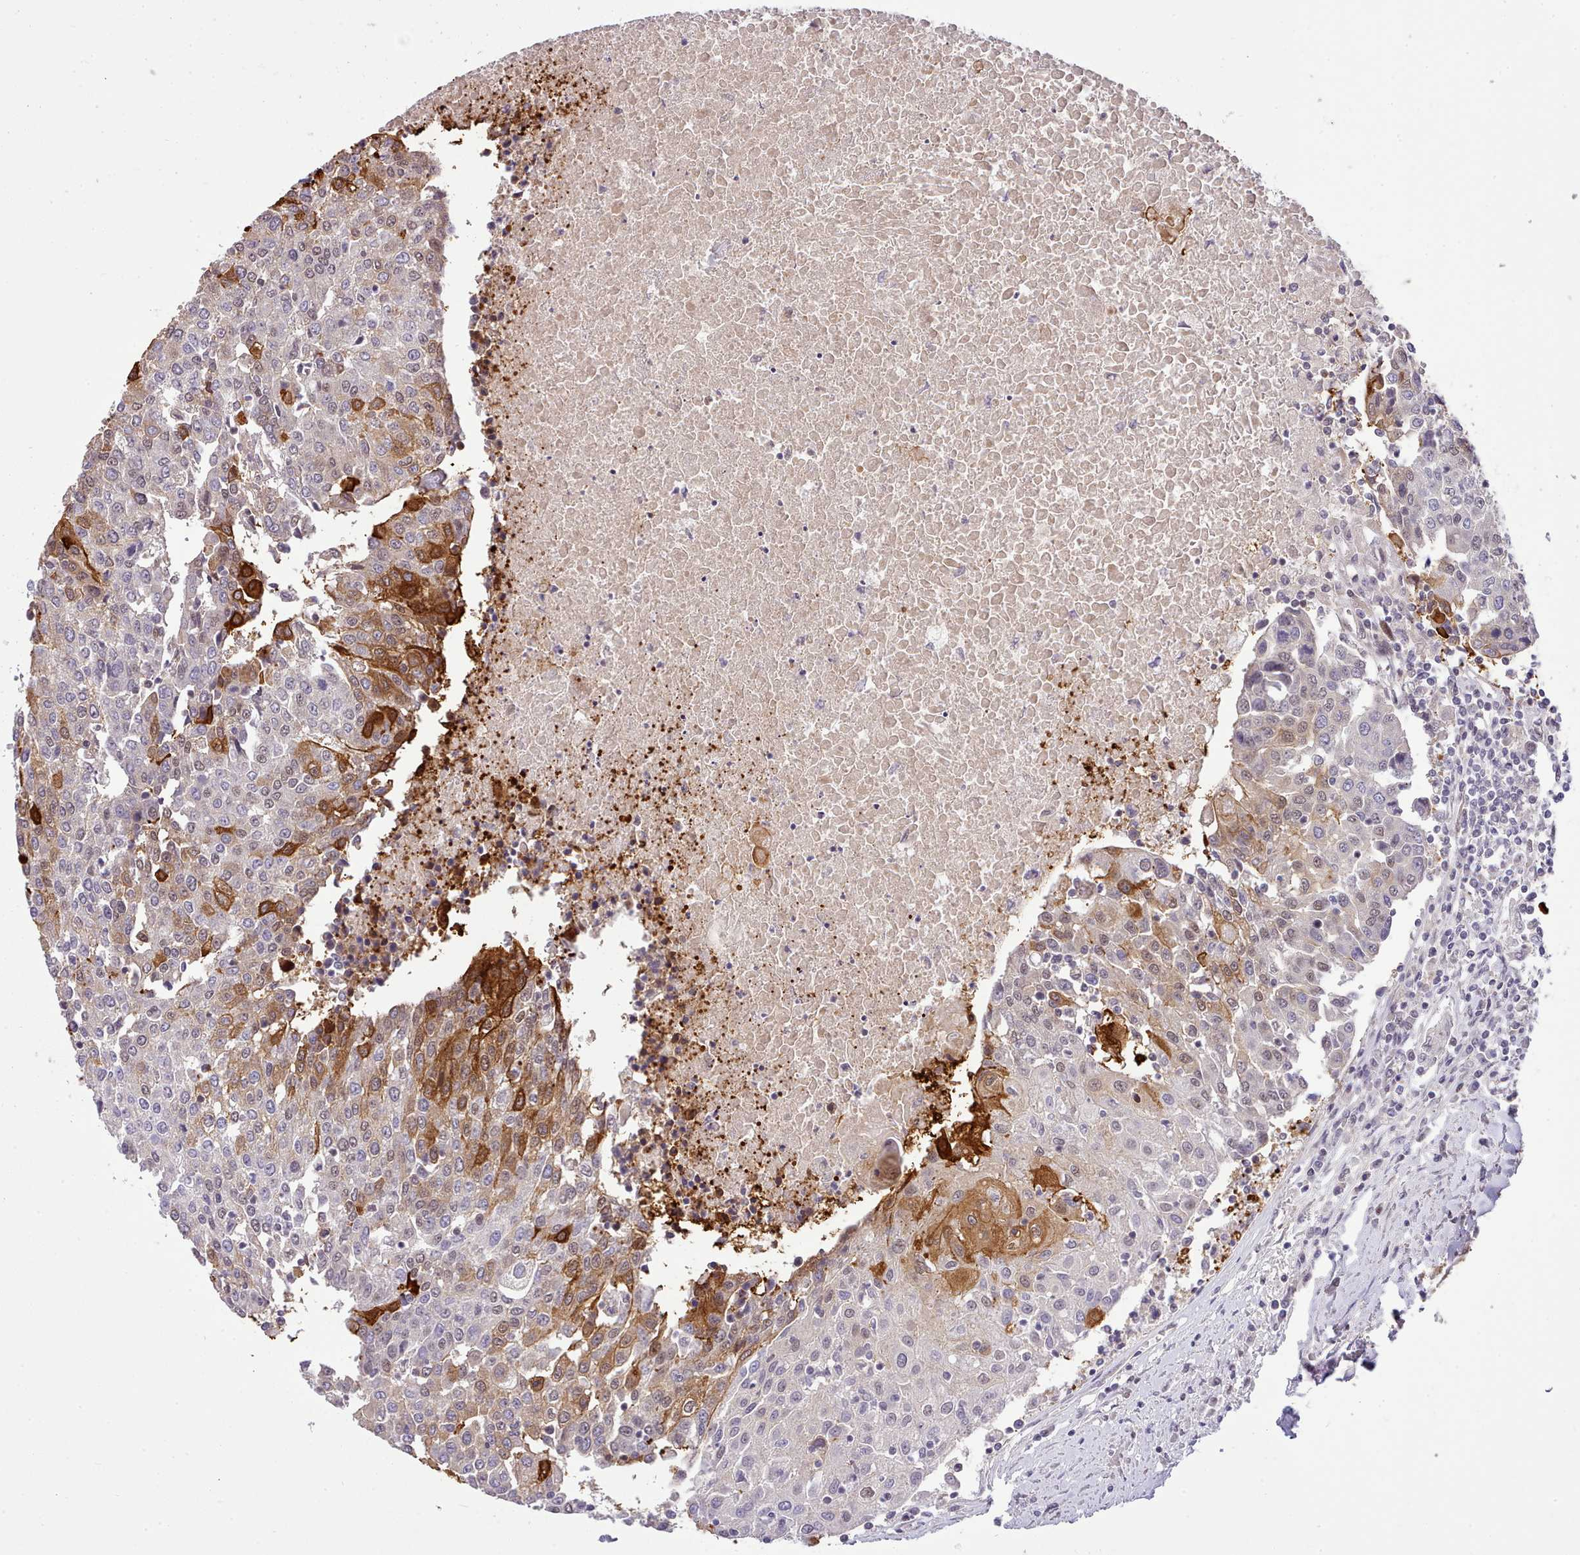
{"staining": {"intensity": "strong", "quantity": "<25%", "location": "cytoplasmic/membranous,nuclear"}, "tissue": "urothelial cancer", "cell_type": "Tumor cells", "image_type": "cancer", "snomed": [{"axis": "morphology", "description": "Urothelial carcinoma, High grade"}, {"axis": "topography", "description": "Urinary bladder"}], "caption": "High-magnification brightfield microscopy of urothelial carcinoma (high-grade) stained with DAB (3,3'-diaminobenzidine) (brown) and counterstained with hematoxylin (blue). tumor cells exhibit strong cytoplasmic/membranous and nuclear expression is identified in approximately<25% of cells. (DAB IHC with brightfield microscopy, high magnification).", "gene": "HOXB7", "patient": {"sex": "female", "age": 85}}